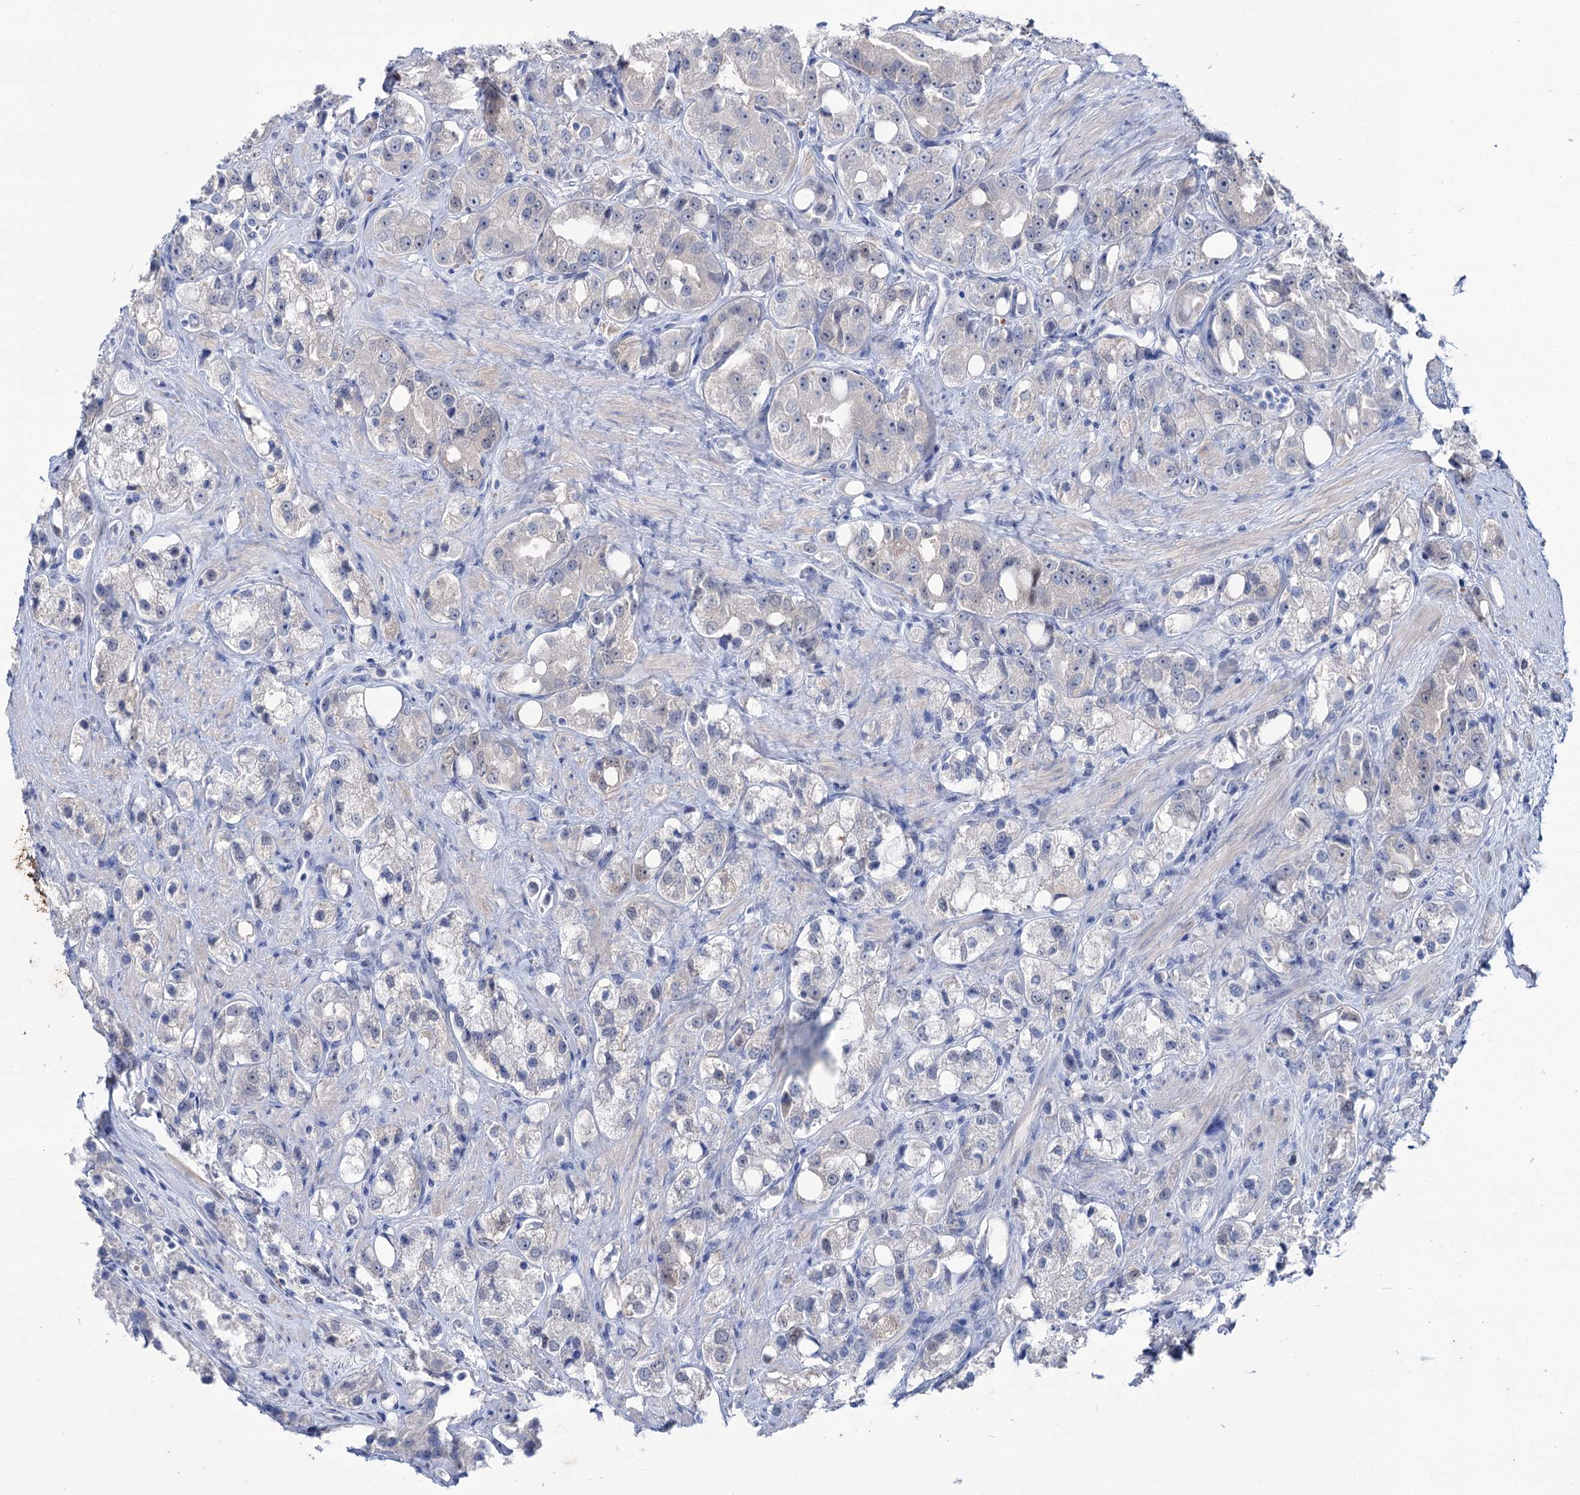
{"staining": {"intensity": "negative", "quantity": "none", "location": "none"}, "tissue": "prostate cancer", "cell_type": "Tumor cells", "image_type": "cancer", "snomed": [{"axis": "morphology", "description": "Adenocarcinoma, NOS"}, {"axis": "topography", "description": "Prostate"}], "caption": "Human adenocarcinoma (prostate) stained for a protein using immunohistochemistry demonstrates no staining in tumor cells.", "gene": "LYZL4", "patient": {"sex": "male", "age": 79}}